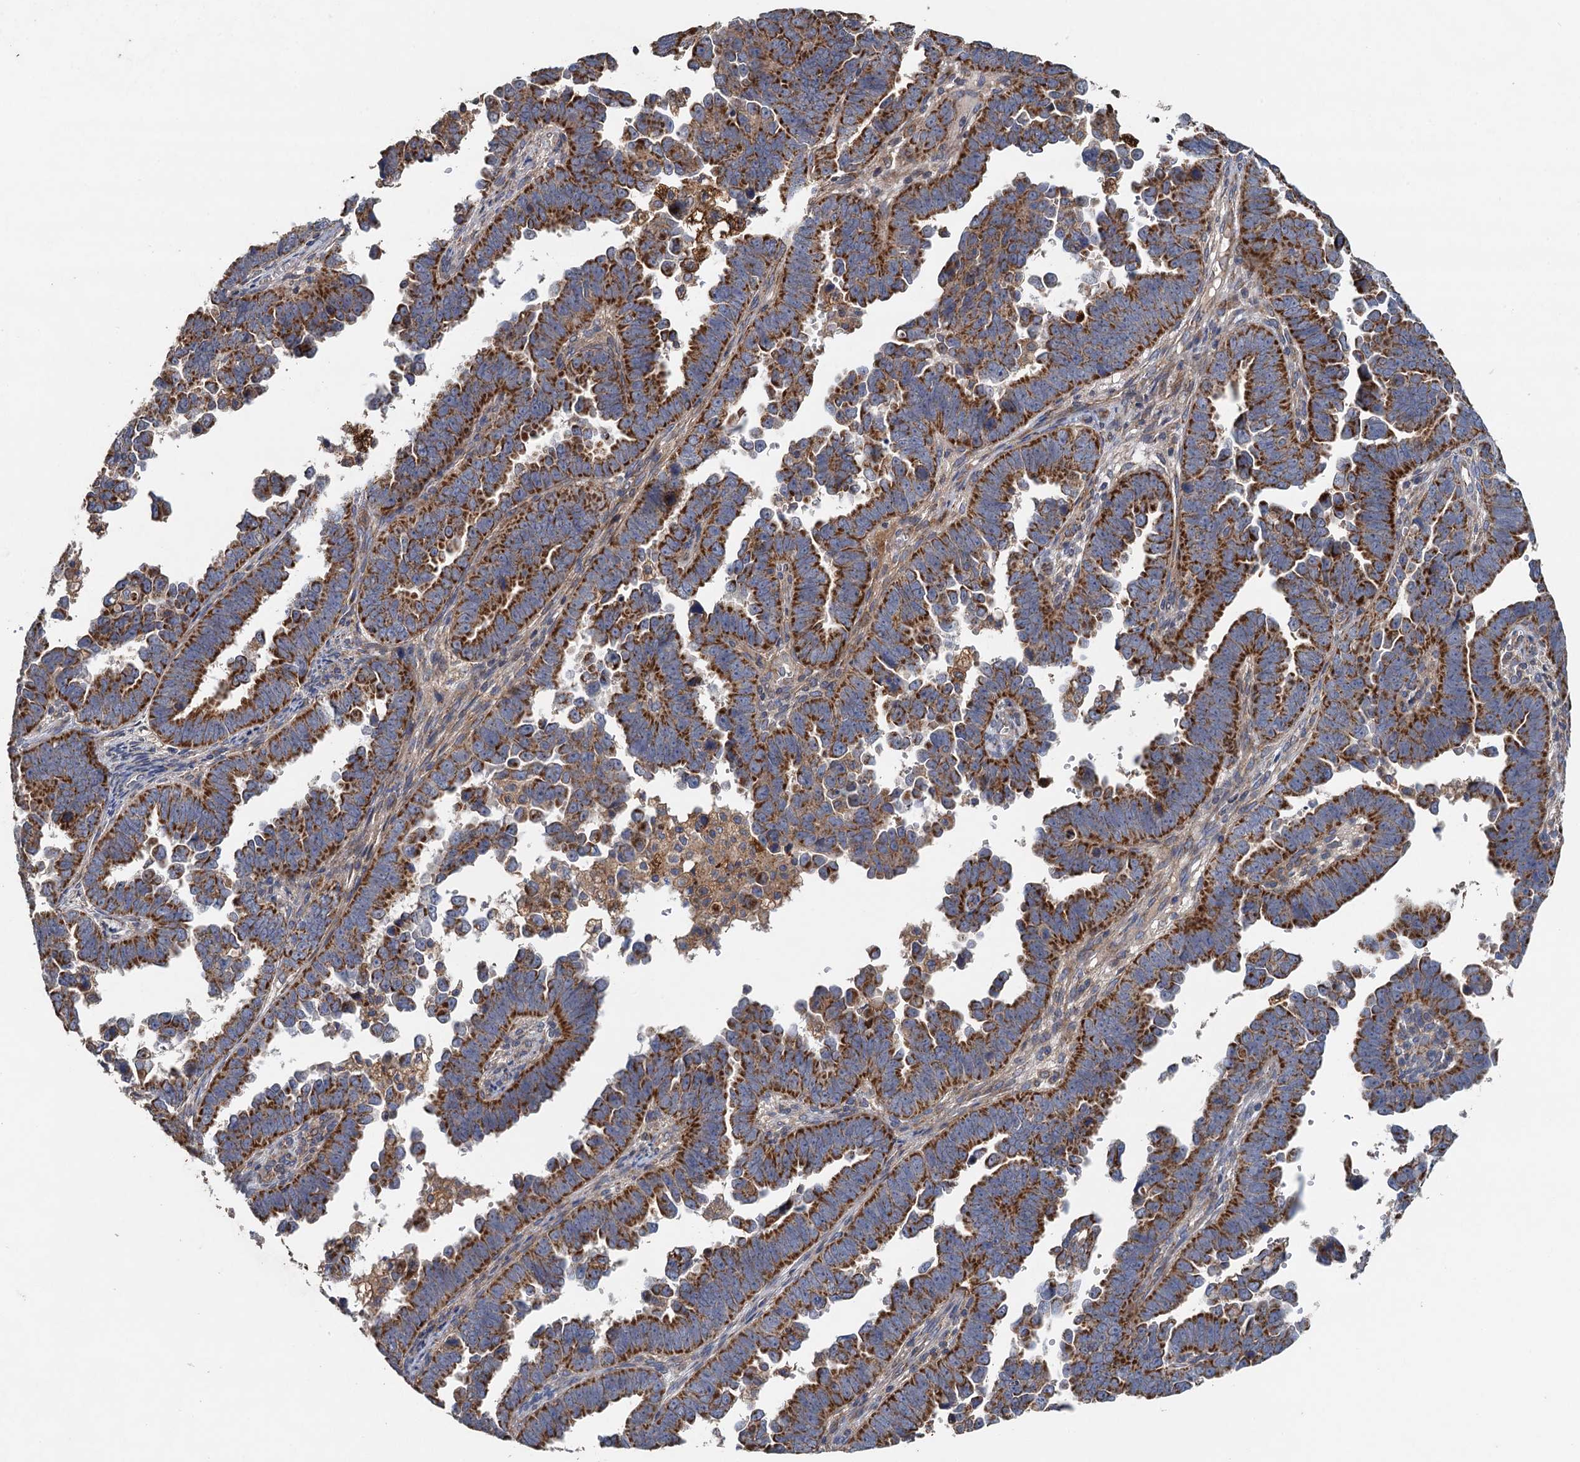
{"staining": {"intensity": "strong", "quantity": ">75%", "location": "cytoplasmic/membranous"}, "tissue": "endometrial cancer", "cell_type": "Tumor cells", "image_type": "cancer", "snomed": [{"axis": "morphology", "description": "Adenocarcinoma, NOS"}, {"axis": "topography", "description": "Endometrium"}], "caption": "Endometrial cancer stained for a protein exhibits strong cytoplasmic/membranous positivity in tumor cells.", "gene": "BCS1L", "patient": {"sex": "female", "age": 75}}